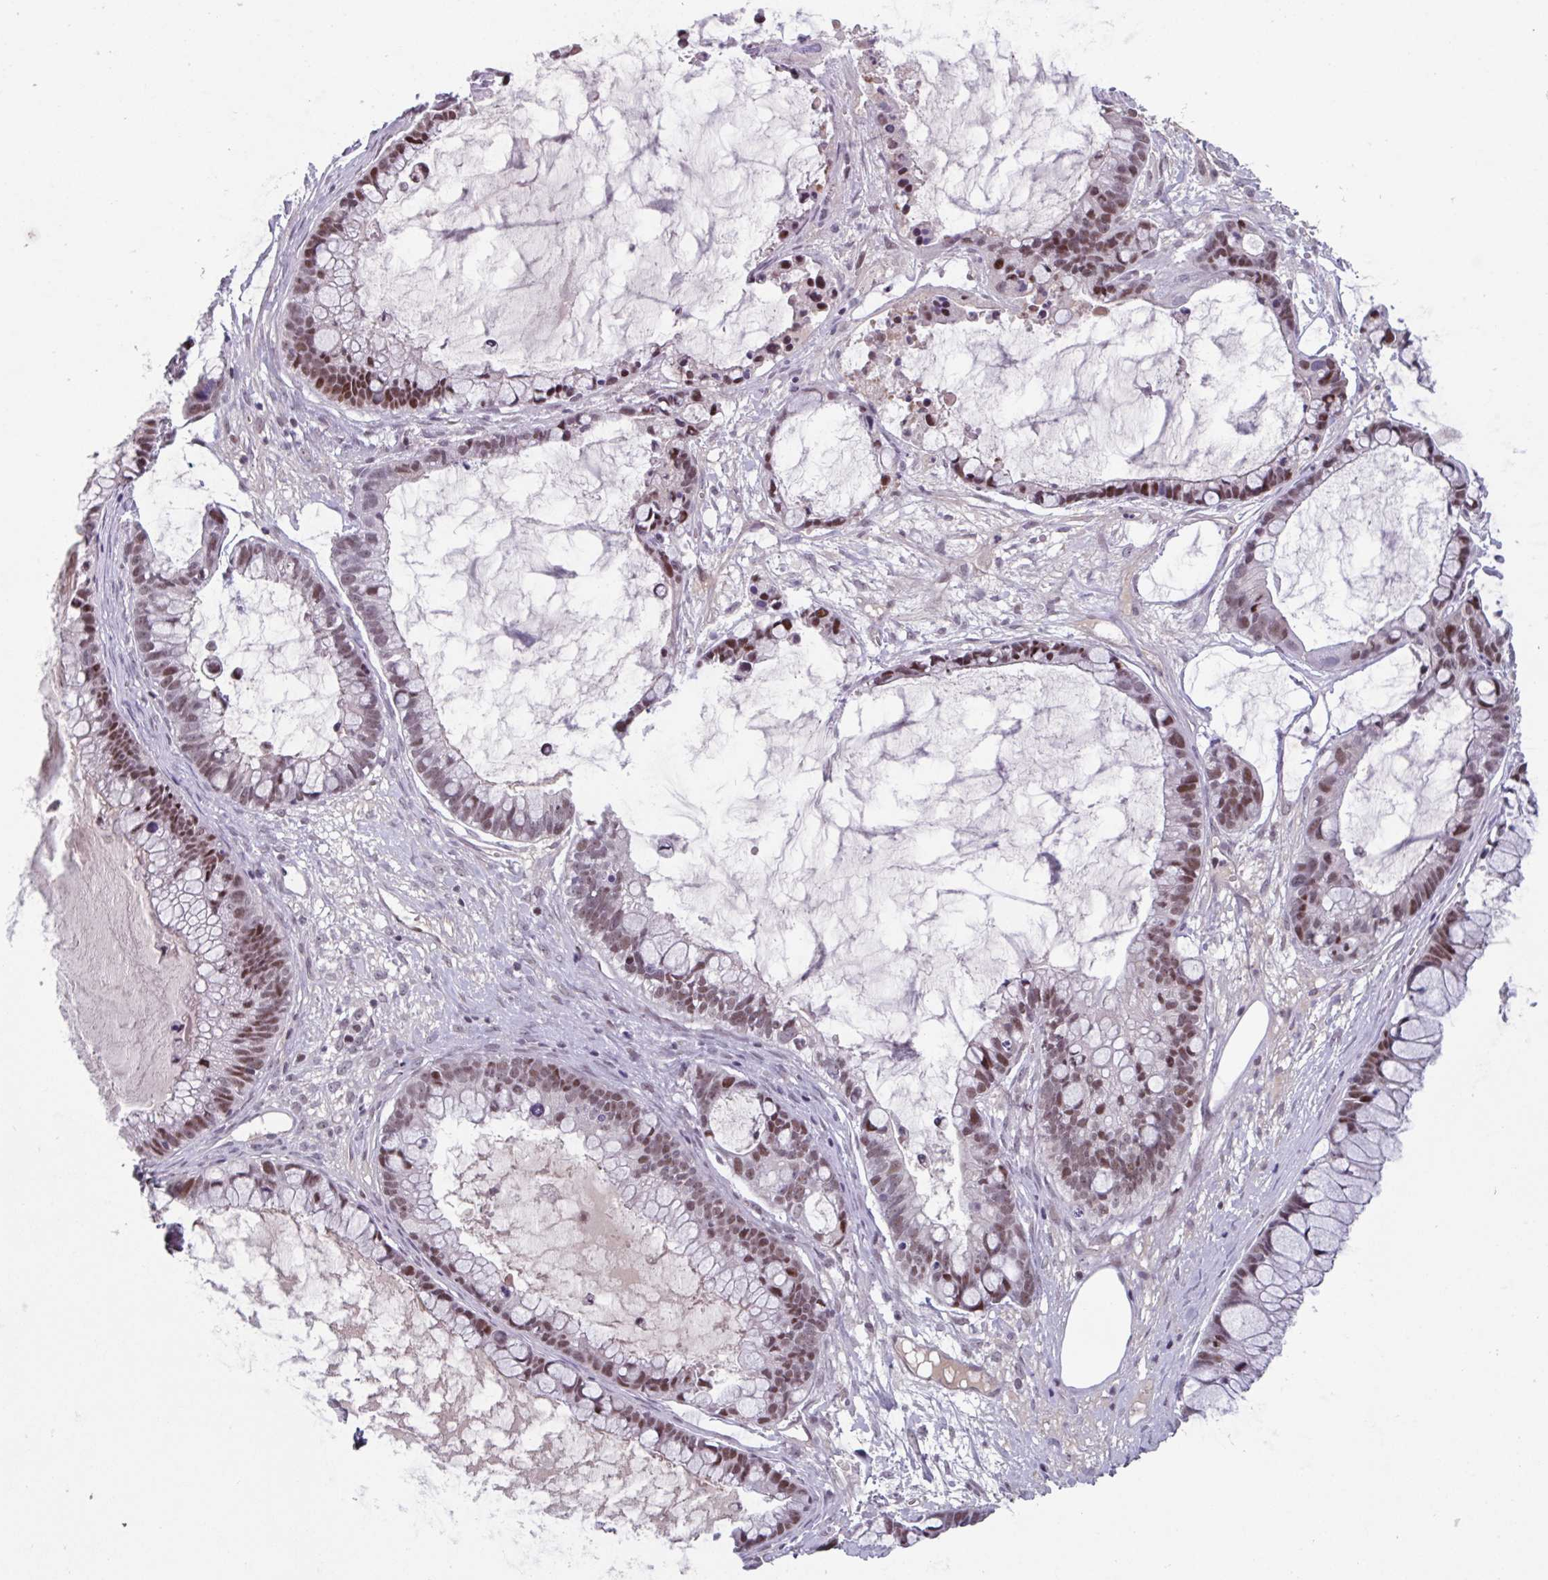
{"staining": {"intensity": "moderate", "quantity": ">75%", "location": "nuclear"}, "tissue": "ovarian cancer", "cell_type": "Tumor cells", "image_type": "cancer", "snomed": [{"axis": "morphology", "description": "Cystadenocarcinoma, mucinous, NOS"}, {"axis": "topography", "description": "Ovary"}], "caption": "Ovarian mucinous cystadenocarcinoma stained with a protein marker demonstrates moderate staining in tumor cells.", "gene": "ZNF575", "patient": {"sex": "female", "age": 63}}